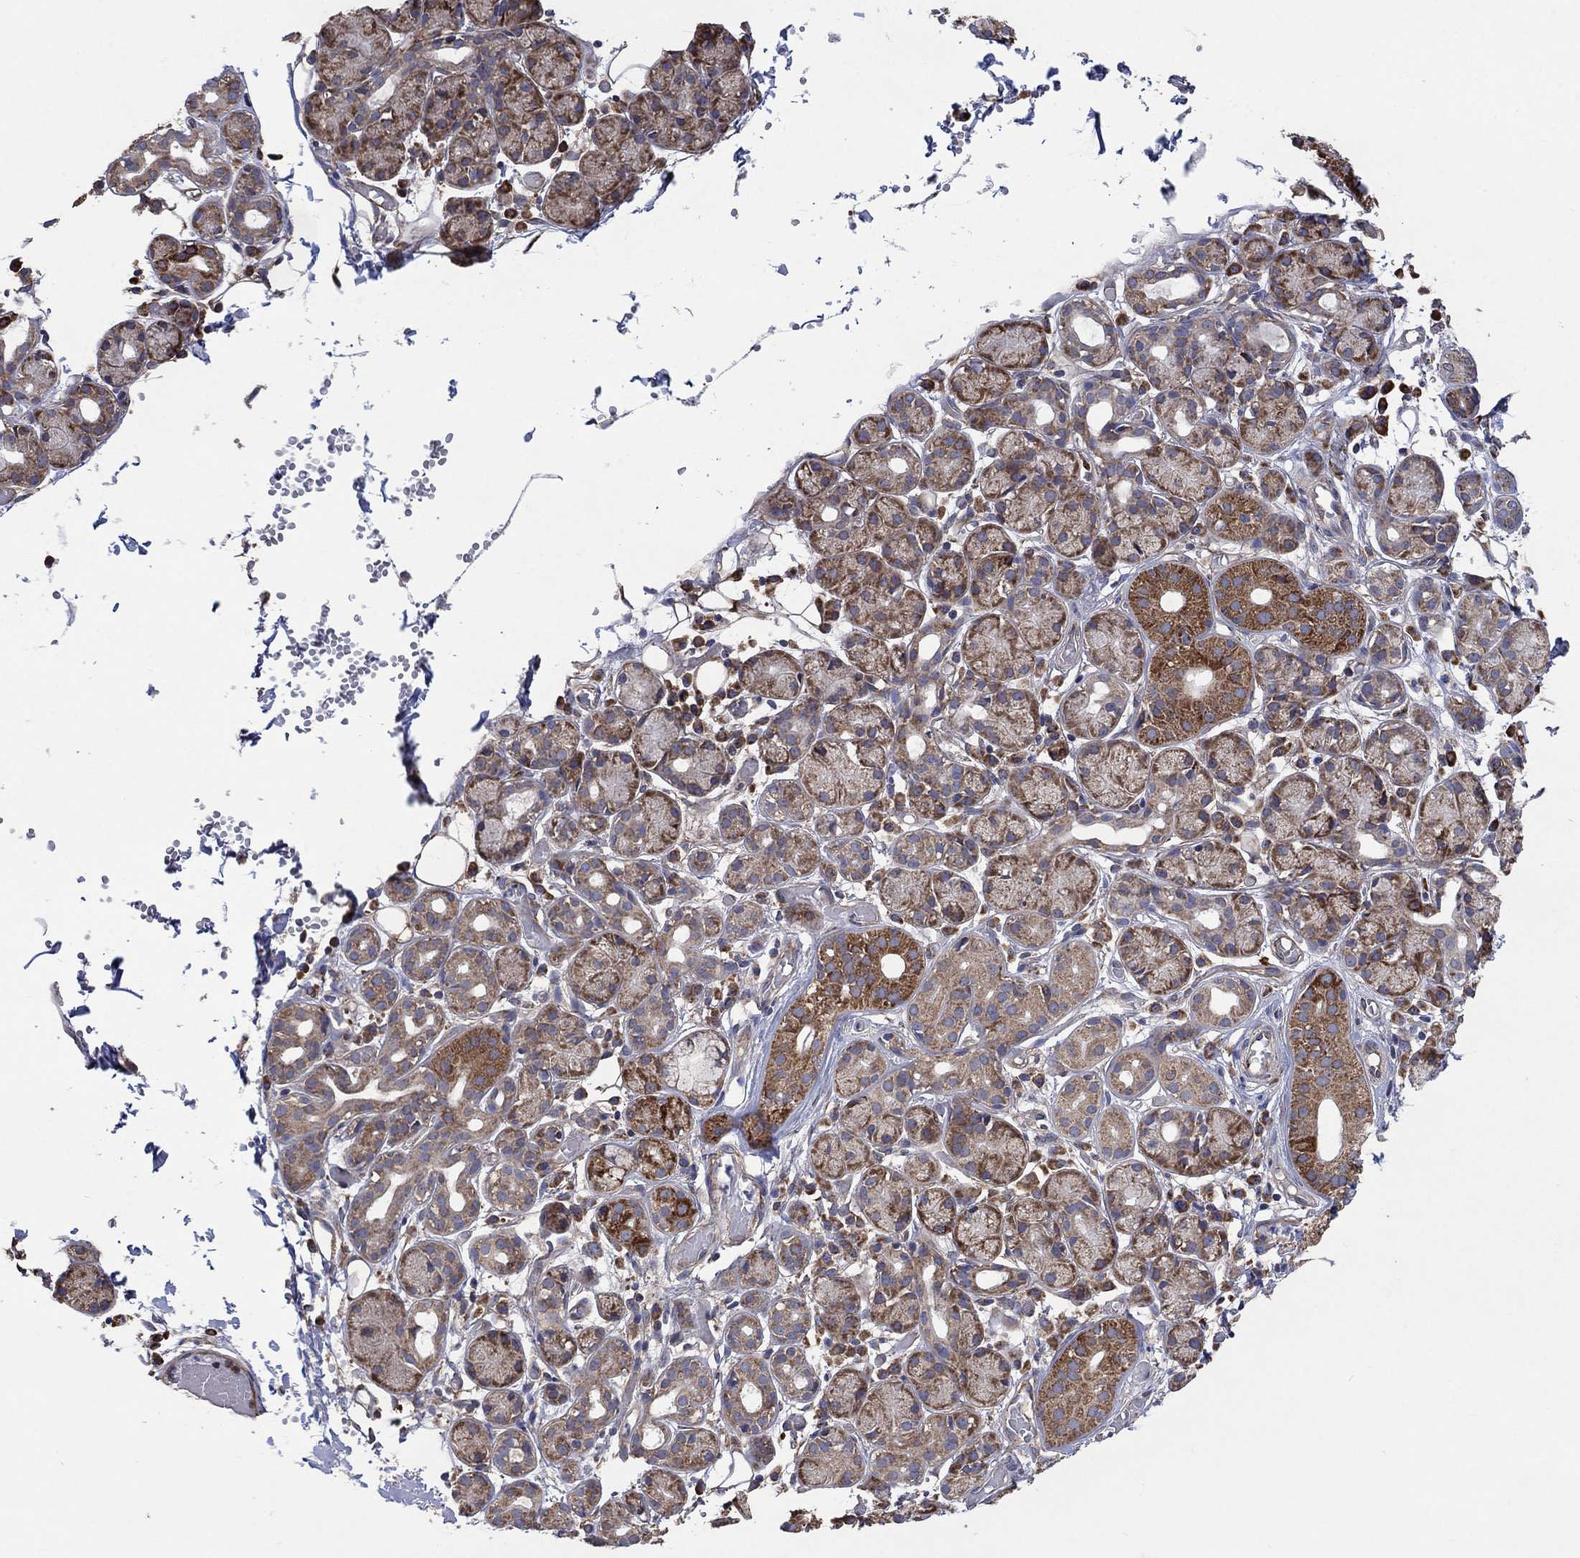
{"staining": {"intensity": "strong", "quantity": "<25%", "location": "cytoplasmic/membranous"}, "tissue": "salivary gland", "cell_type": "Glandular cells", "image_type": "normal", "snomed": [{"axis": "morphology", "description": "Normal tissue, NOS"}, {"axis": "topography", "description": "Salivary gland"}, {"axis": "topography", "description": "Peripheral nerve tissue"}], "caption": "Brown immunohistochemical staining in benign salivary gland exhibits strong cytoplasmic/membranous staining in about <25% of glandular cells.", "gene": "RPLP0", "patient": {"sex": "male", "age": 71}}